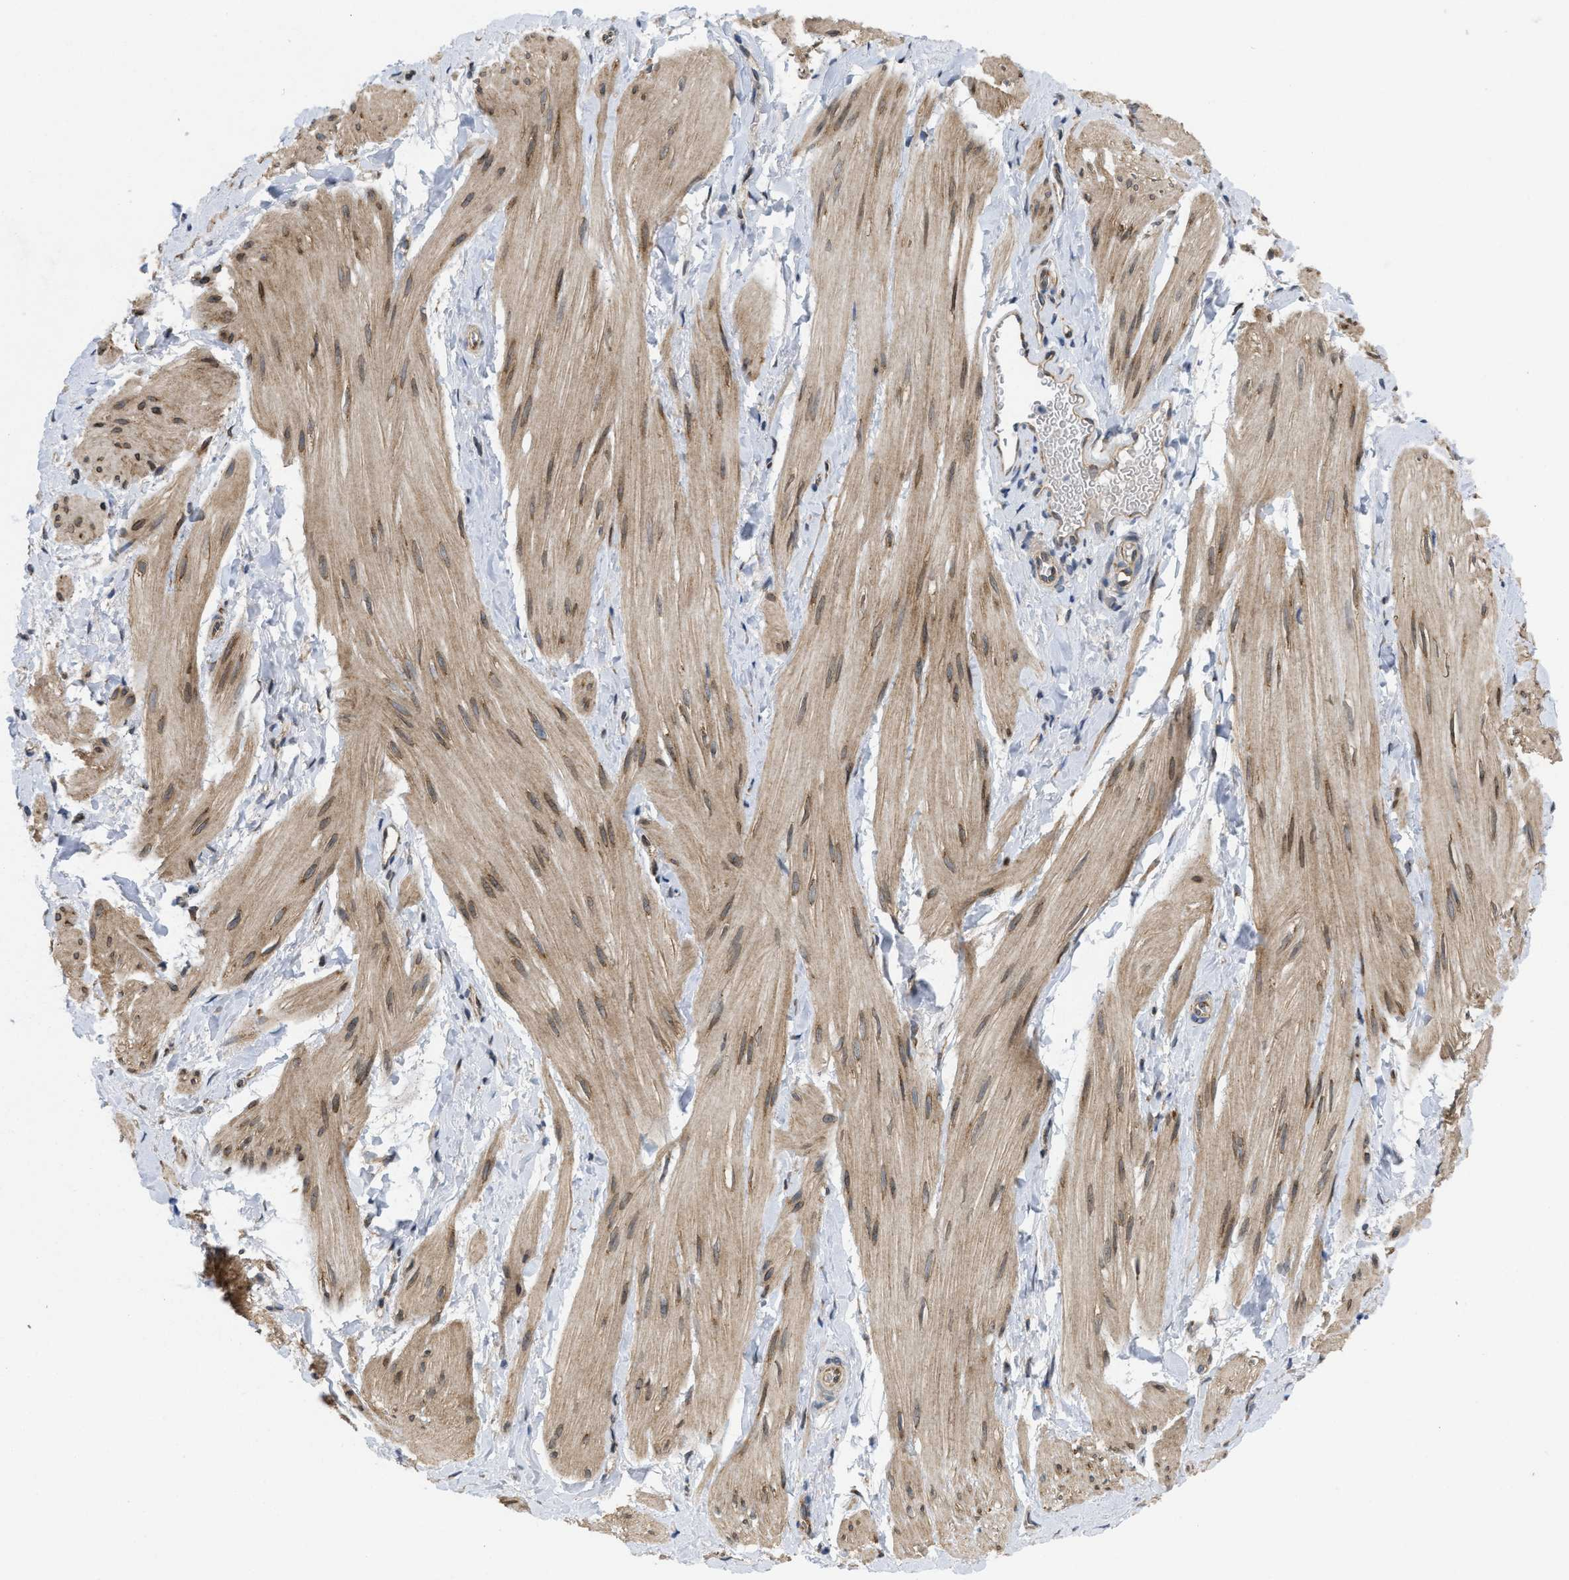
{"staining": {"intensity": "weak", "quantity": ">75%", "location": "cytoplasmic/membranous"}, "tissue": "smooth muscle", "cell_type": "Smooth muscle cells", "image_type": "normal", "snomed": [{"axis": "morphology", "description": "Normal tissue, NOS"}, {"axis": "topography", "description": "Smooth muscle"}], "caption": "The immunohistochemical stain highlights weak cytoplasmic/membranous expression in smooth muscle cells of normal smooth muscle.", "gene": "EOGT", "patient": {"sex": "male", "age": 16}}